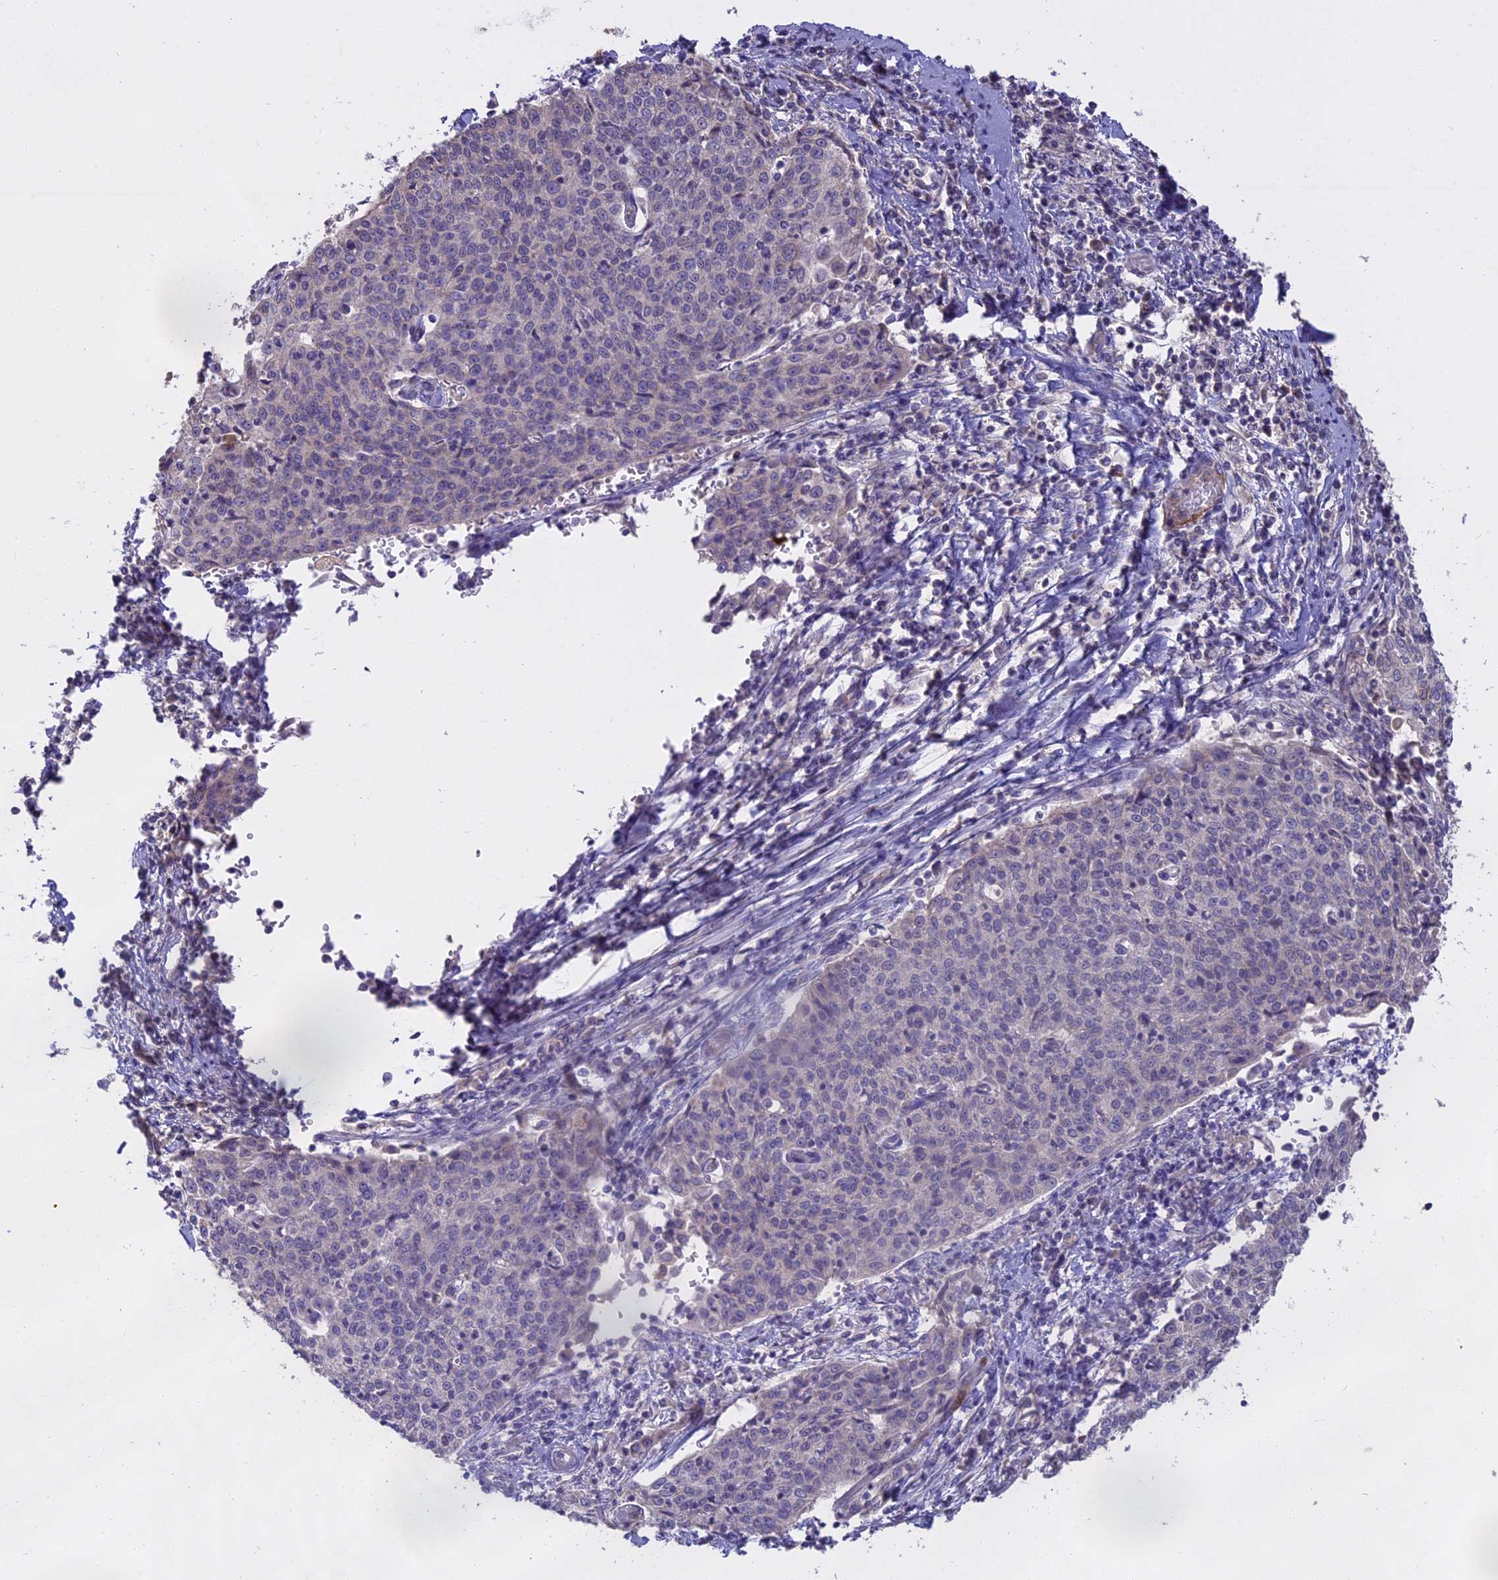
{"staining": {"intensity": "negative", "quantity": "none", "location": "none"}, "tissue": "cervical cancer", "cell_type": "Tumor cells", "image_type": "cancer", "snomed": [{"axis": "morphology", "description": "Squamous cell carcinoma, NOS"}, {"axis": "topography", "description": "Cervix"}], "caption": "Tumor cells are negative for brown protein staining in cervical squamous cell carcinoma.", "gene": "WFDC2", "patient": {"sex": "female", "age": 48}}